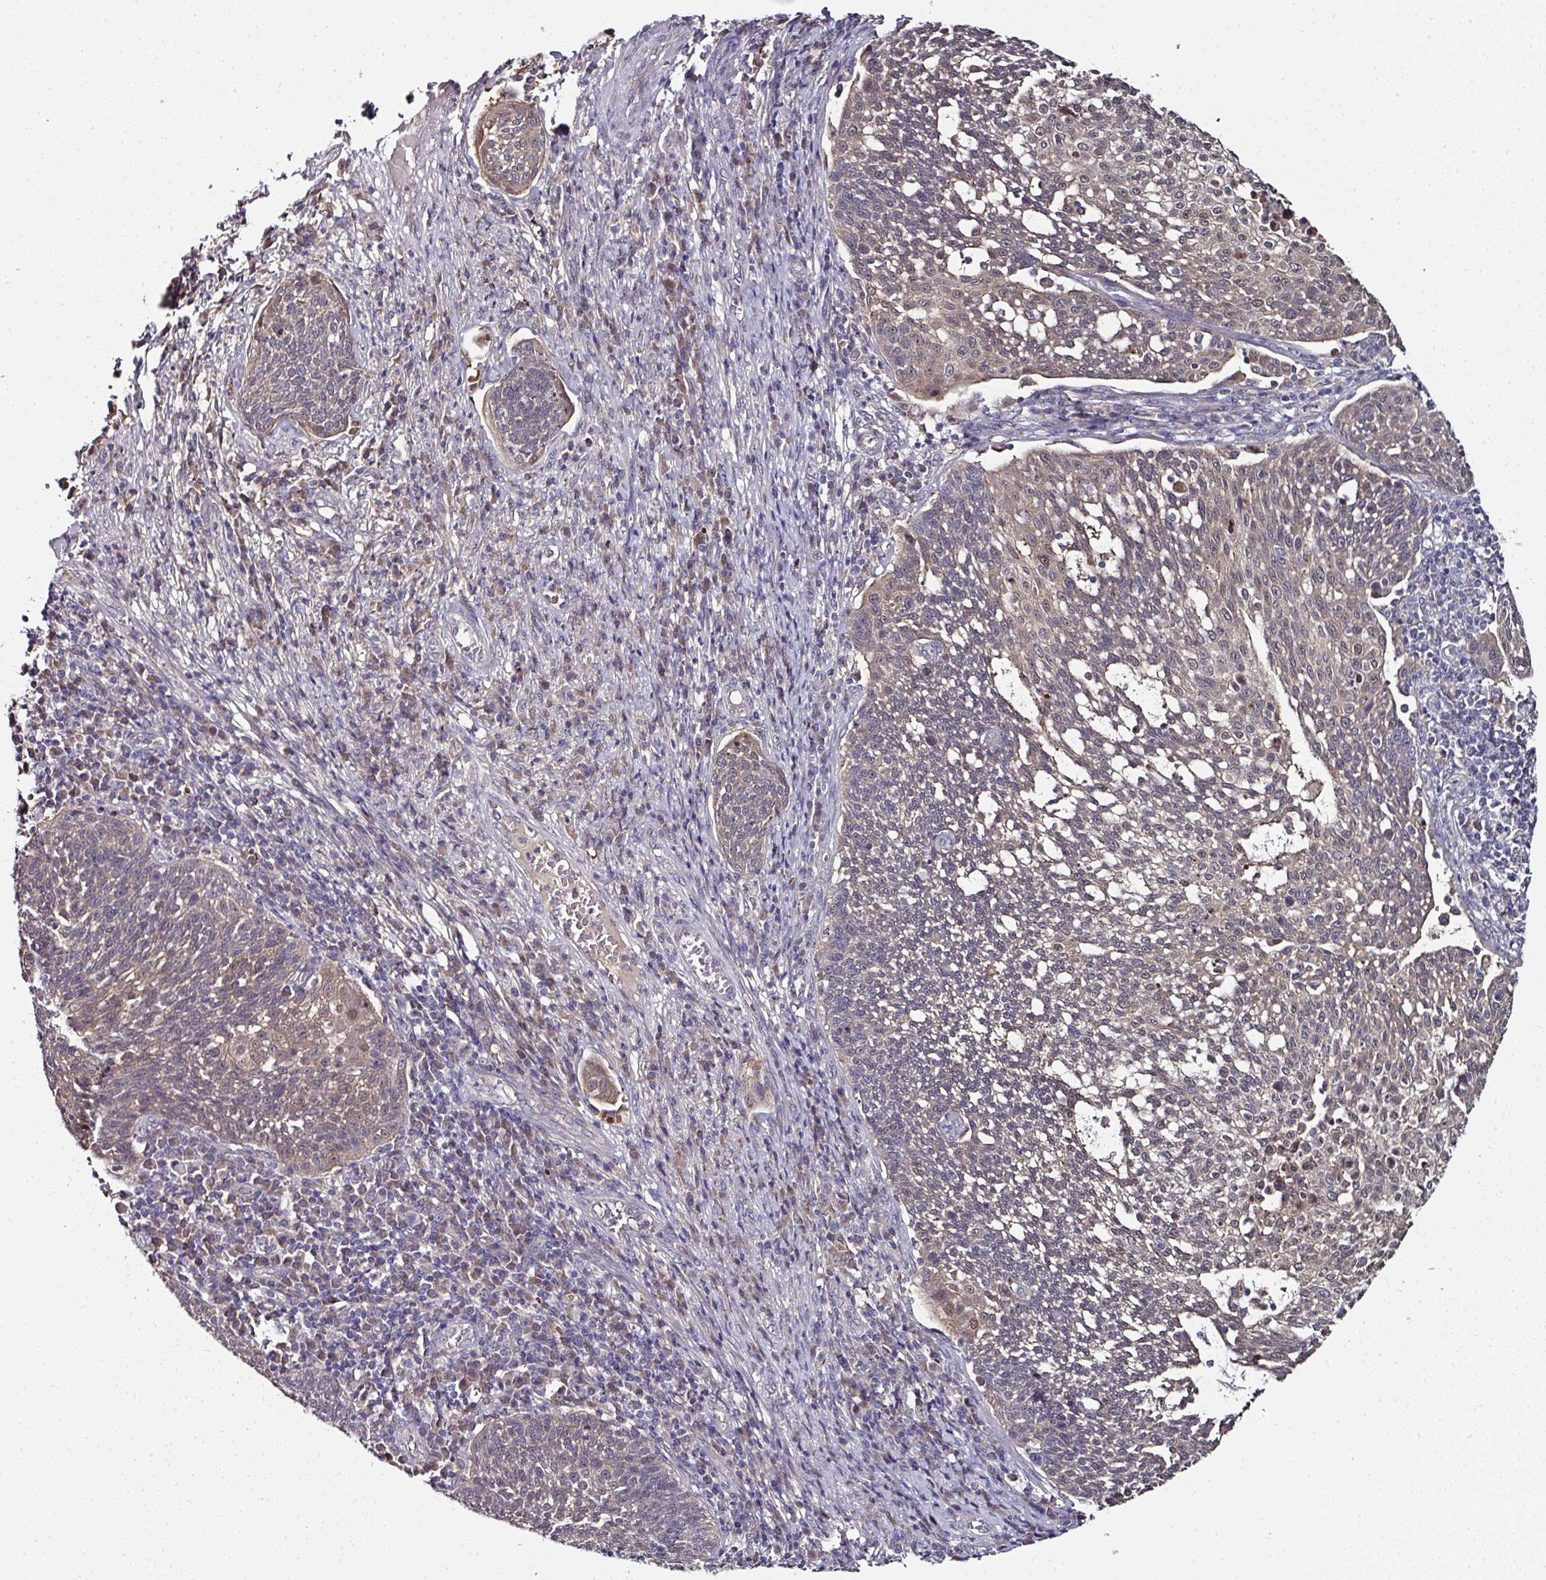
{"staining": {"intensity": "weak", "quantity": "<25%", "location": "cytoplasmic/membranous,nuclear"}, "tissue": "cervical cancer", "cell_type": "Tumor cells", "image_type": "cancer", "snomed": [{"axis": "morphology", "description": "Squamous cell carcinoma, NOS"}, {"axis": "topography", "description": "Cervix"}], "caption": "Tumor cells are negative for brown protein staining in cervical cancer. Brightfield microscopy of IHC stained with DAB (3,3'-diaminobenzidine) (brown) and hematoxylin (blue), captured at high magnification.", "gene": "CTDSP2", "patient": {"sex": "female", "age": 34}}